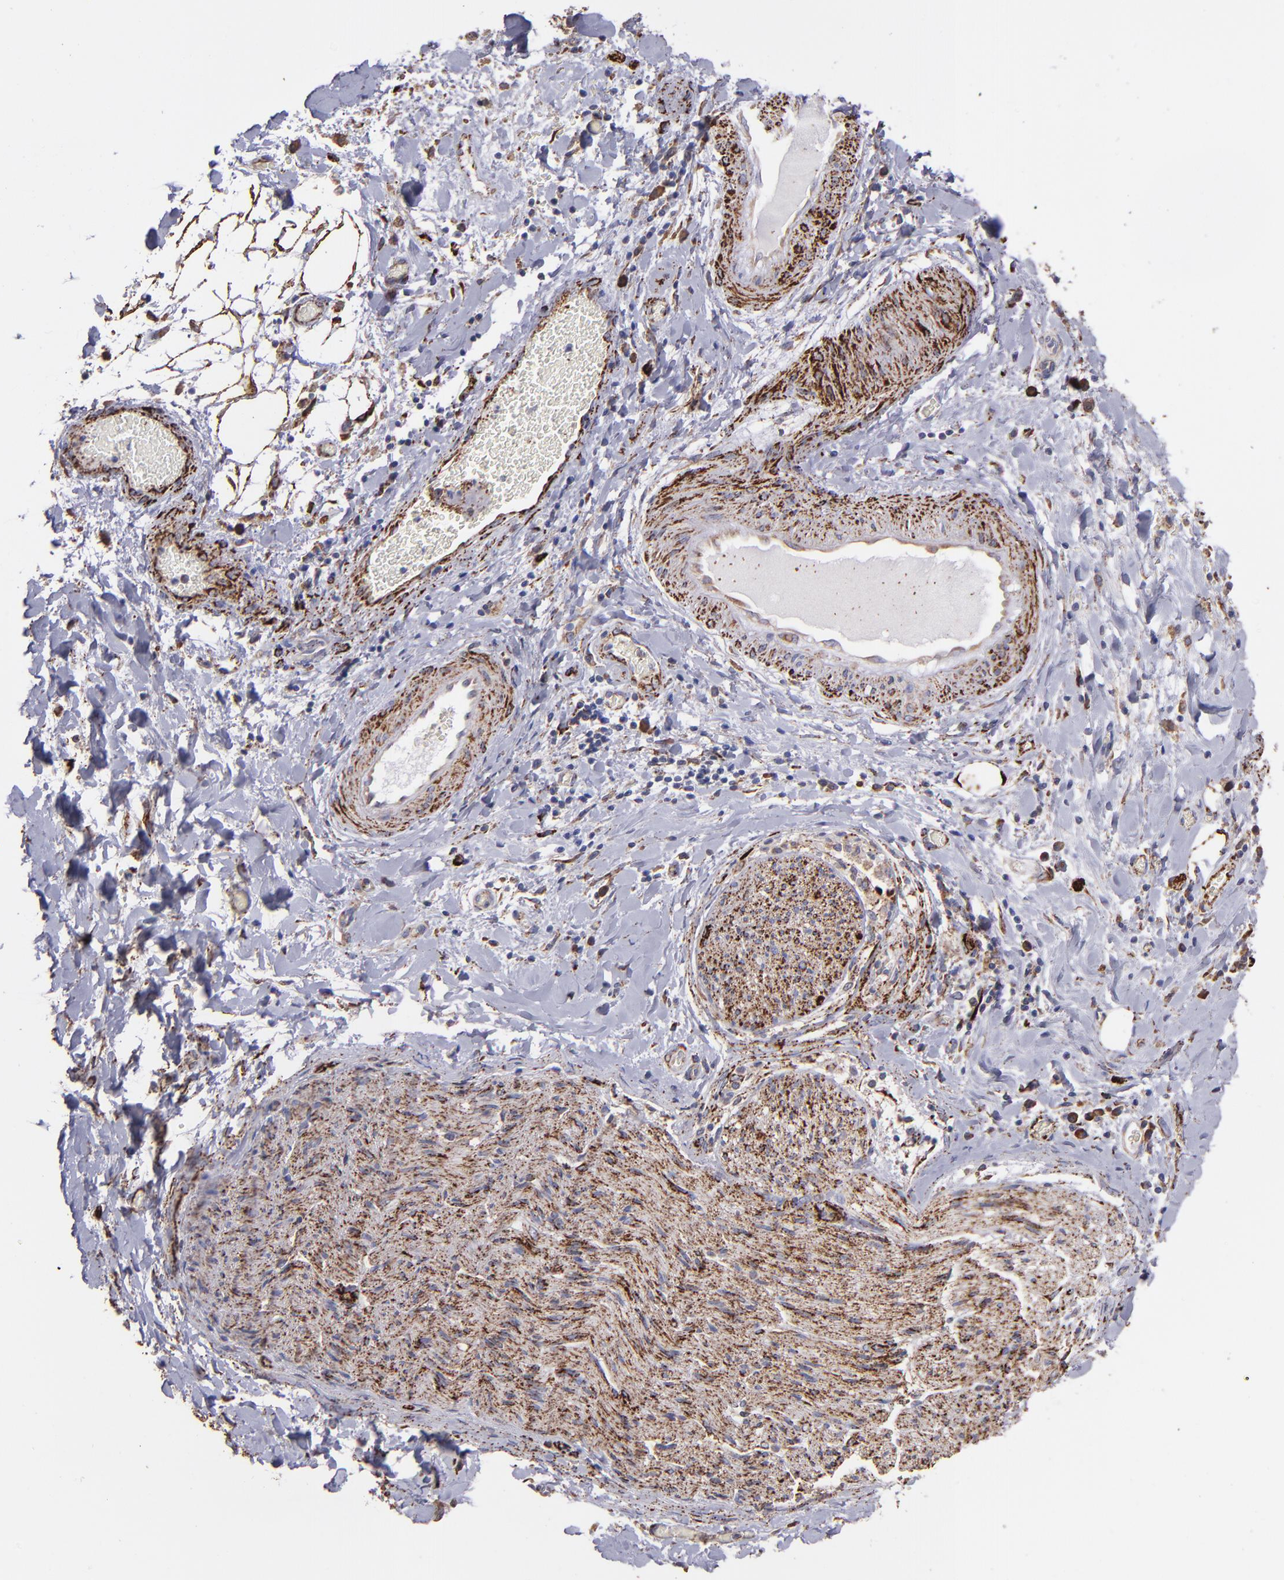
{"staining": {"intensity": "weak", "quantity": ">75%", "location": "cytoplasmic/membranous"}, "tissue": "liver cancer", "cell_type": "Tumor cells", "image_type": "cancer", "snomed": [{"axis": "morphology", "description": "Cholangiocarcinoma"}, {"axis": "topography", "description": "Liver"}], "caption": "The histopathology image demonstrates a brown stain indicating the presence of a protein in the cytoplasmic/membranous of tumor cells in cholangiocarcinoma (liver).", "gene": "MAOB", "patient": {"sex": "male", "age": 58}}